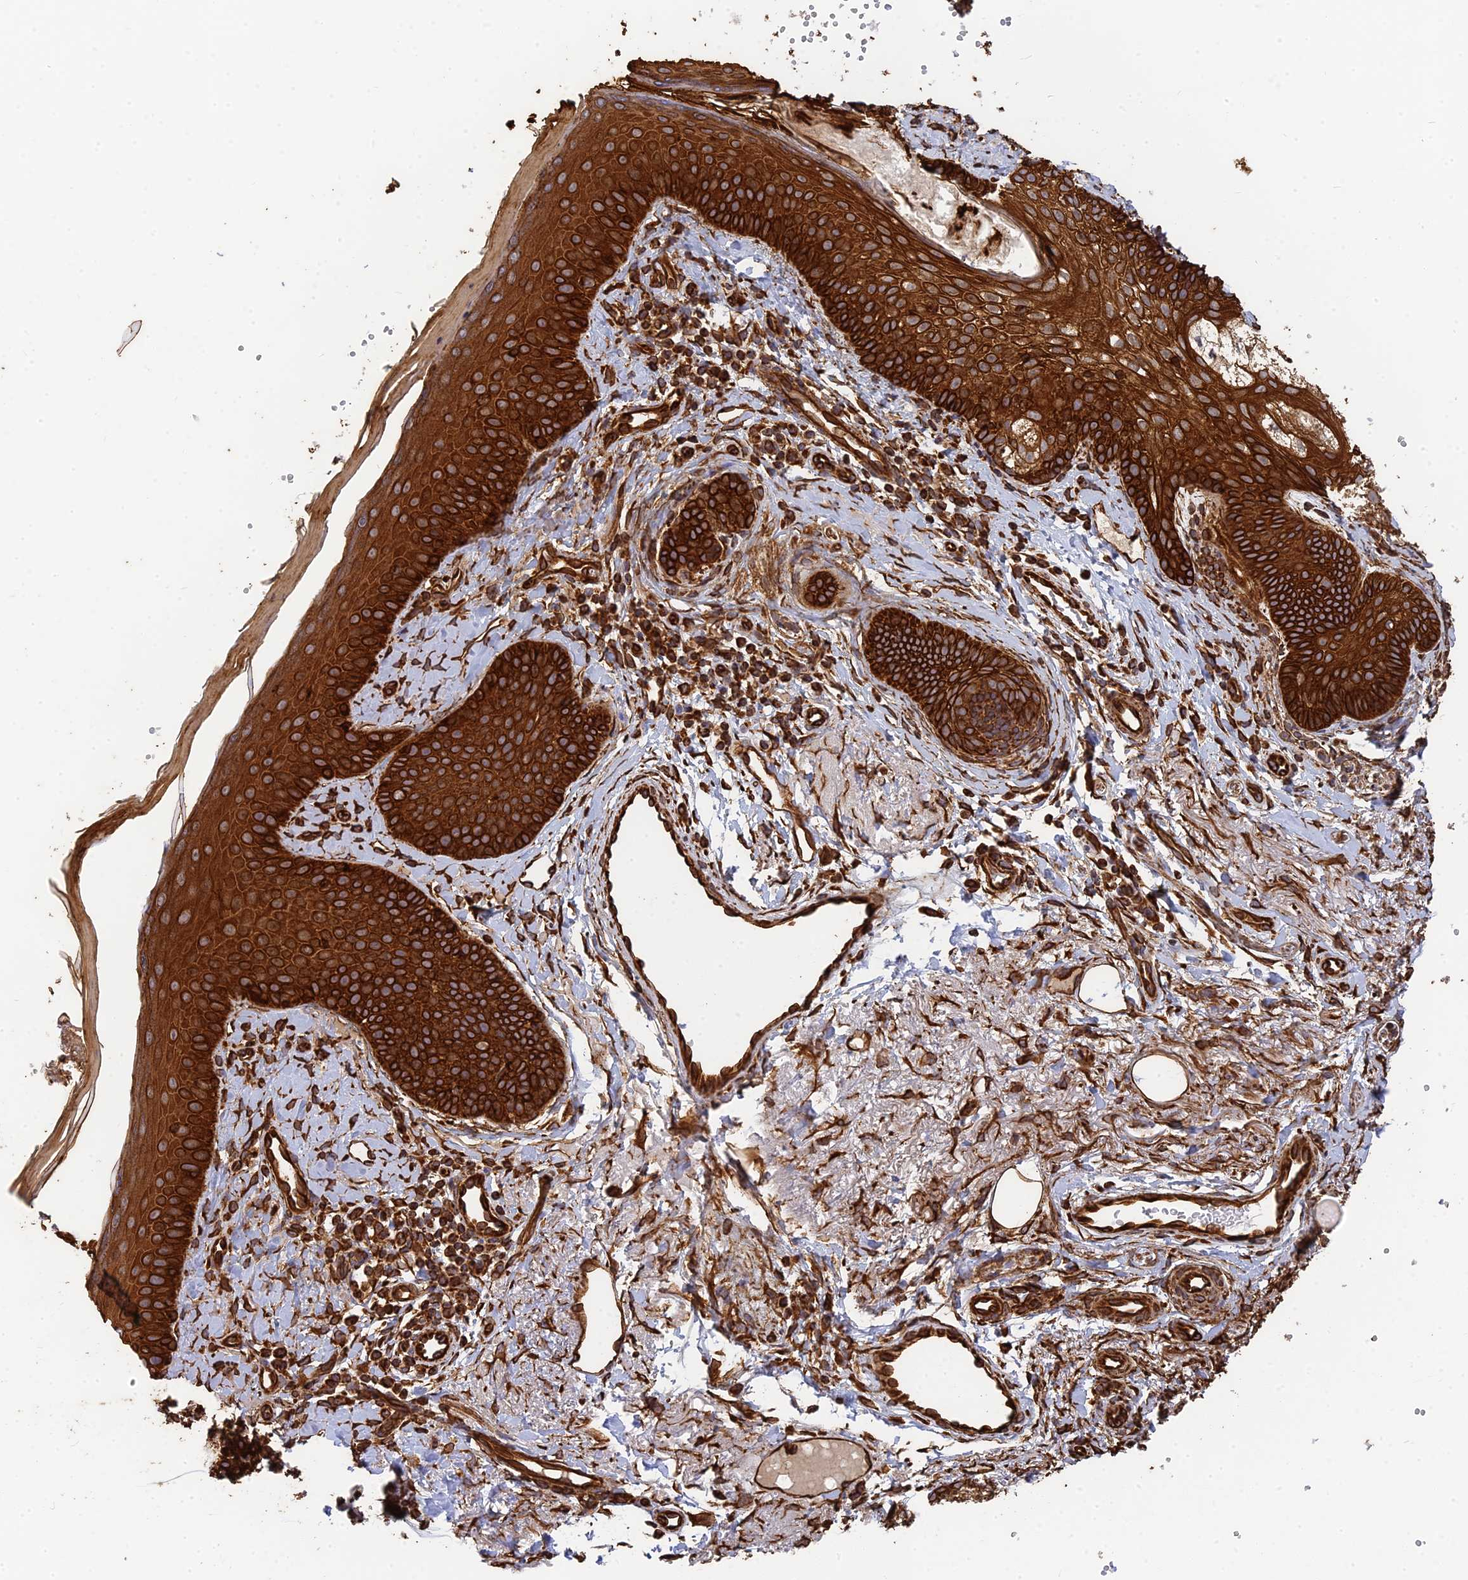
{"staining": {"intensity": "strong", "quantity": ">75%", "location": "cytoplasmic/membranous"}, "tissue": "skin", "cell_type": "Fibroblasts", "image_type": "normal", "snomed": [{"axis": "morphology", "description": "Normal tissue, NOS"}, {"axis": "topography", "description": "Skin"}], "caption": "Normal skin exhibits strong cytoplasmic/membranous staining in approximately >75% of fibroblasts (DAB IHC with brightfield microscopy, high magnification)..", "gene": "DSTYK", "patient": {"sex": "male", "age": 57}}